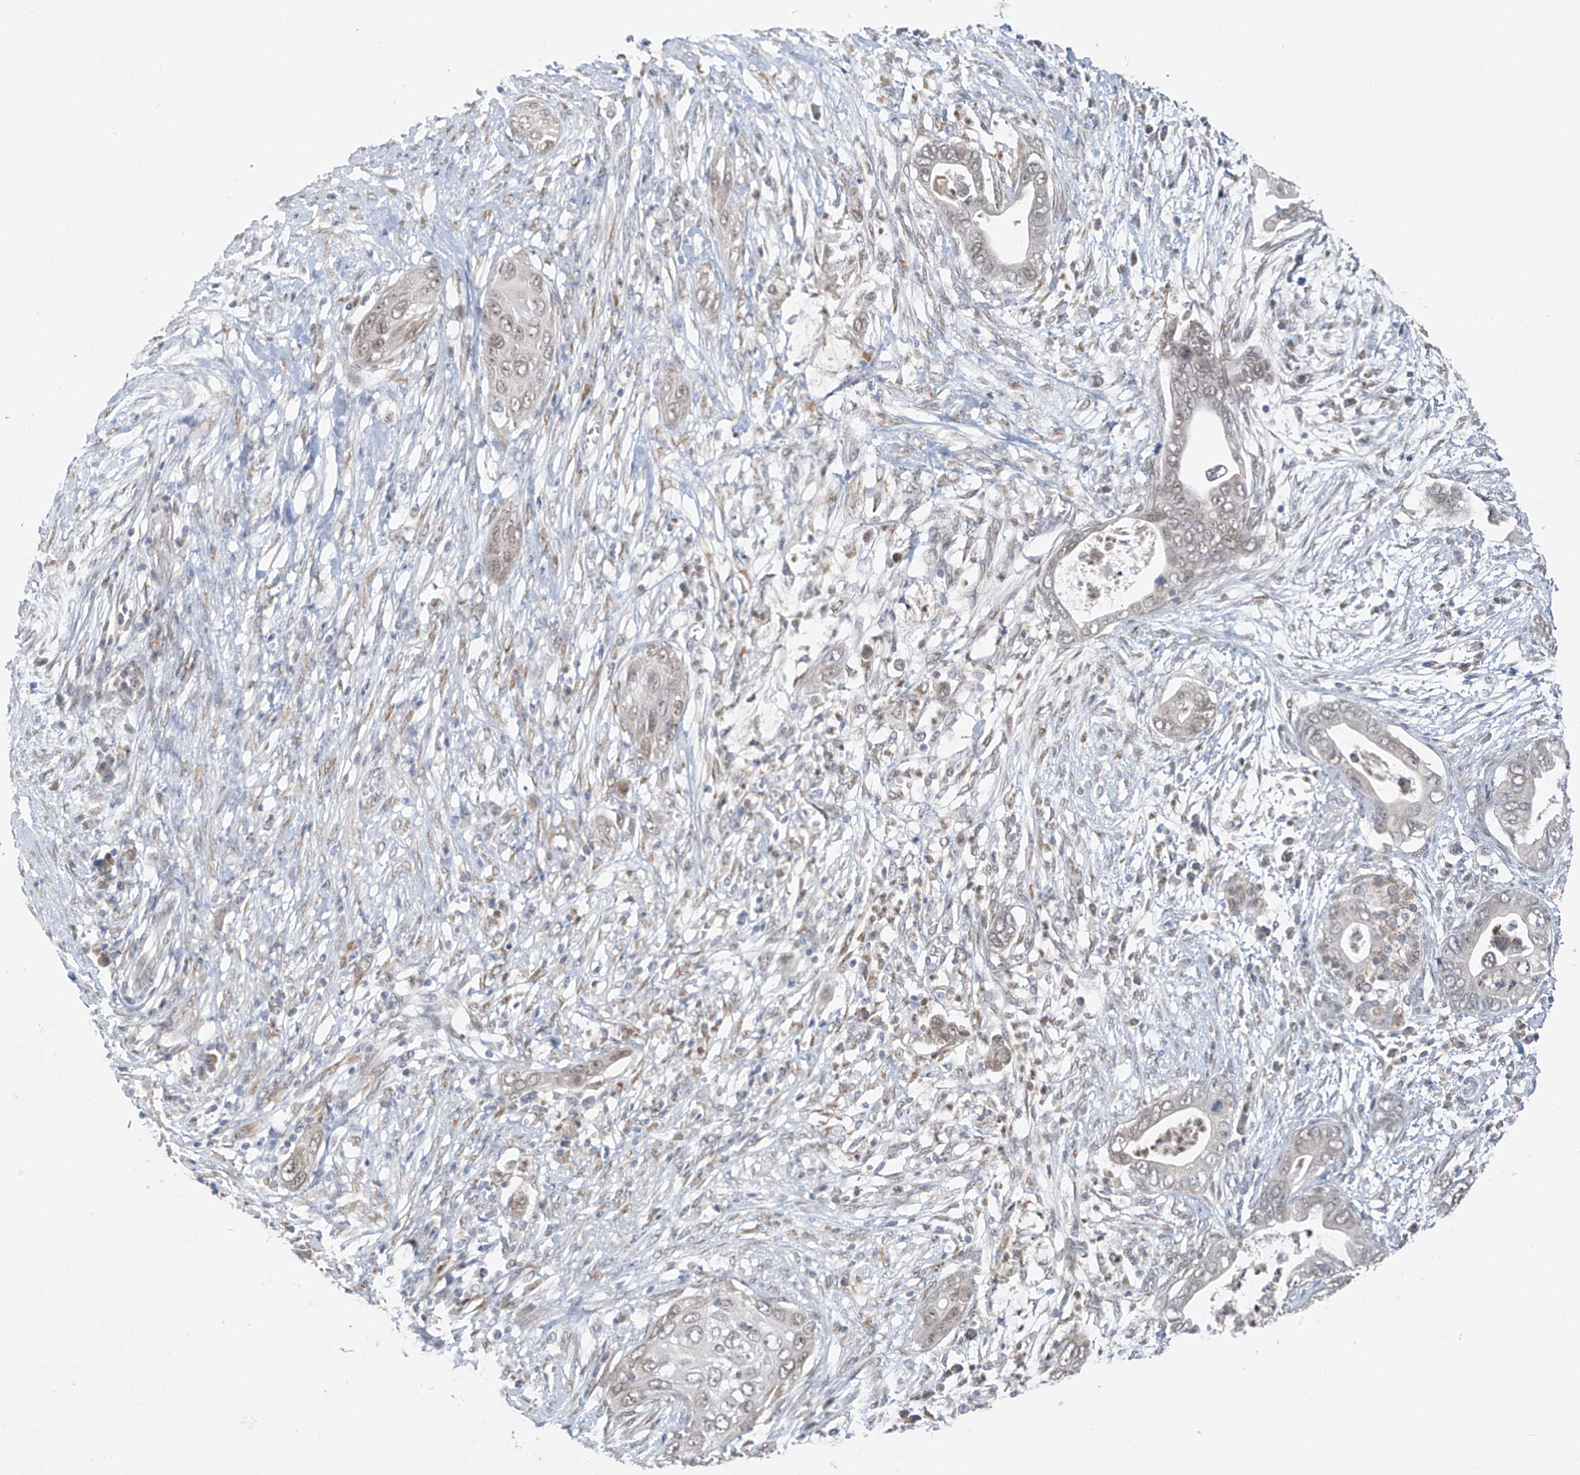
{"staining": {"intensity": "negative", "quantity": "none", "location": "none"}, "tissue": "pancreatic cancer", "cell_type": "Tumor cells", "image_type": "cancer", "snomed": [{"axis": "morphology", "description": "Adenocarcinoma, NOS"}, {"axis": "topography", "description": "Pancreas"}], "caption": "The micrograph displays no staining of tumor cells in pancreatic cancer (adenocarcinoma).", "gene": "CYP4V2", "patient": {"sex": "male", "age": 75}}